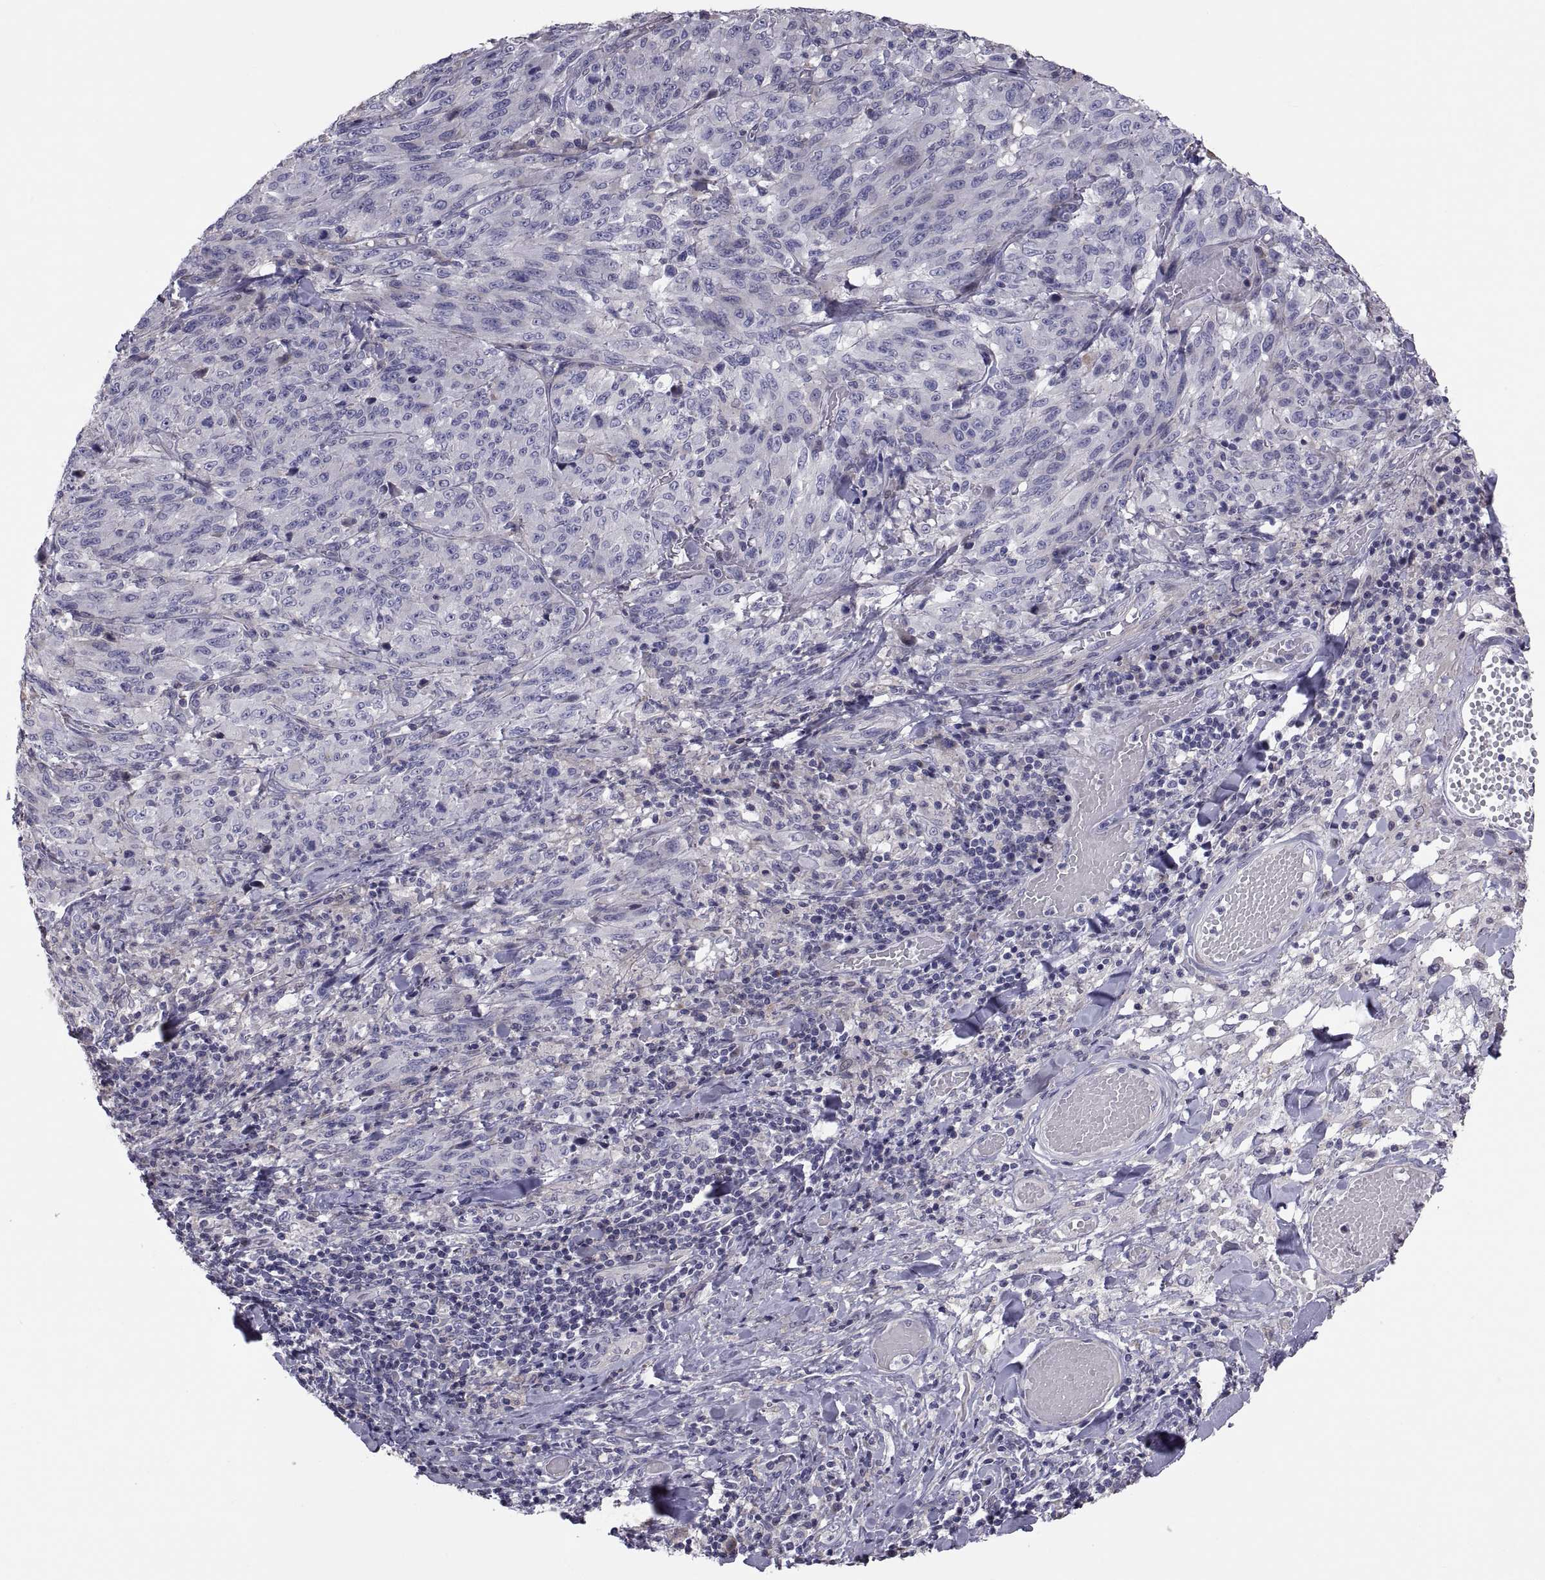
{"staining": {"intensity": "negative", "quantity": "none", "location": "none"}, "tissue": "melanoma", "cell_type": "Tumor cells", "image_type": "cancer", "snomed": [{"axis": "morphology", "description": "Malignant melanoma, NOS"}, {"axis": "topography", "description": "Skin"}], "caption": "This is a histopathology image of immunohistochemistry staining of melanoma, which shows no positivity in tumor cells.", "gene": "ANO1", "patient": {"sex": "female", "age": 91}}